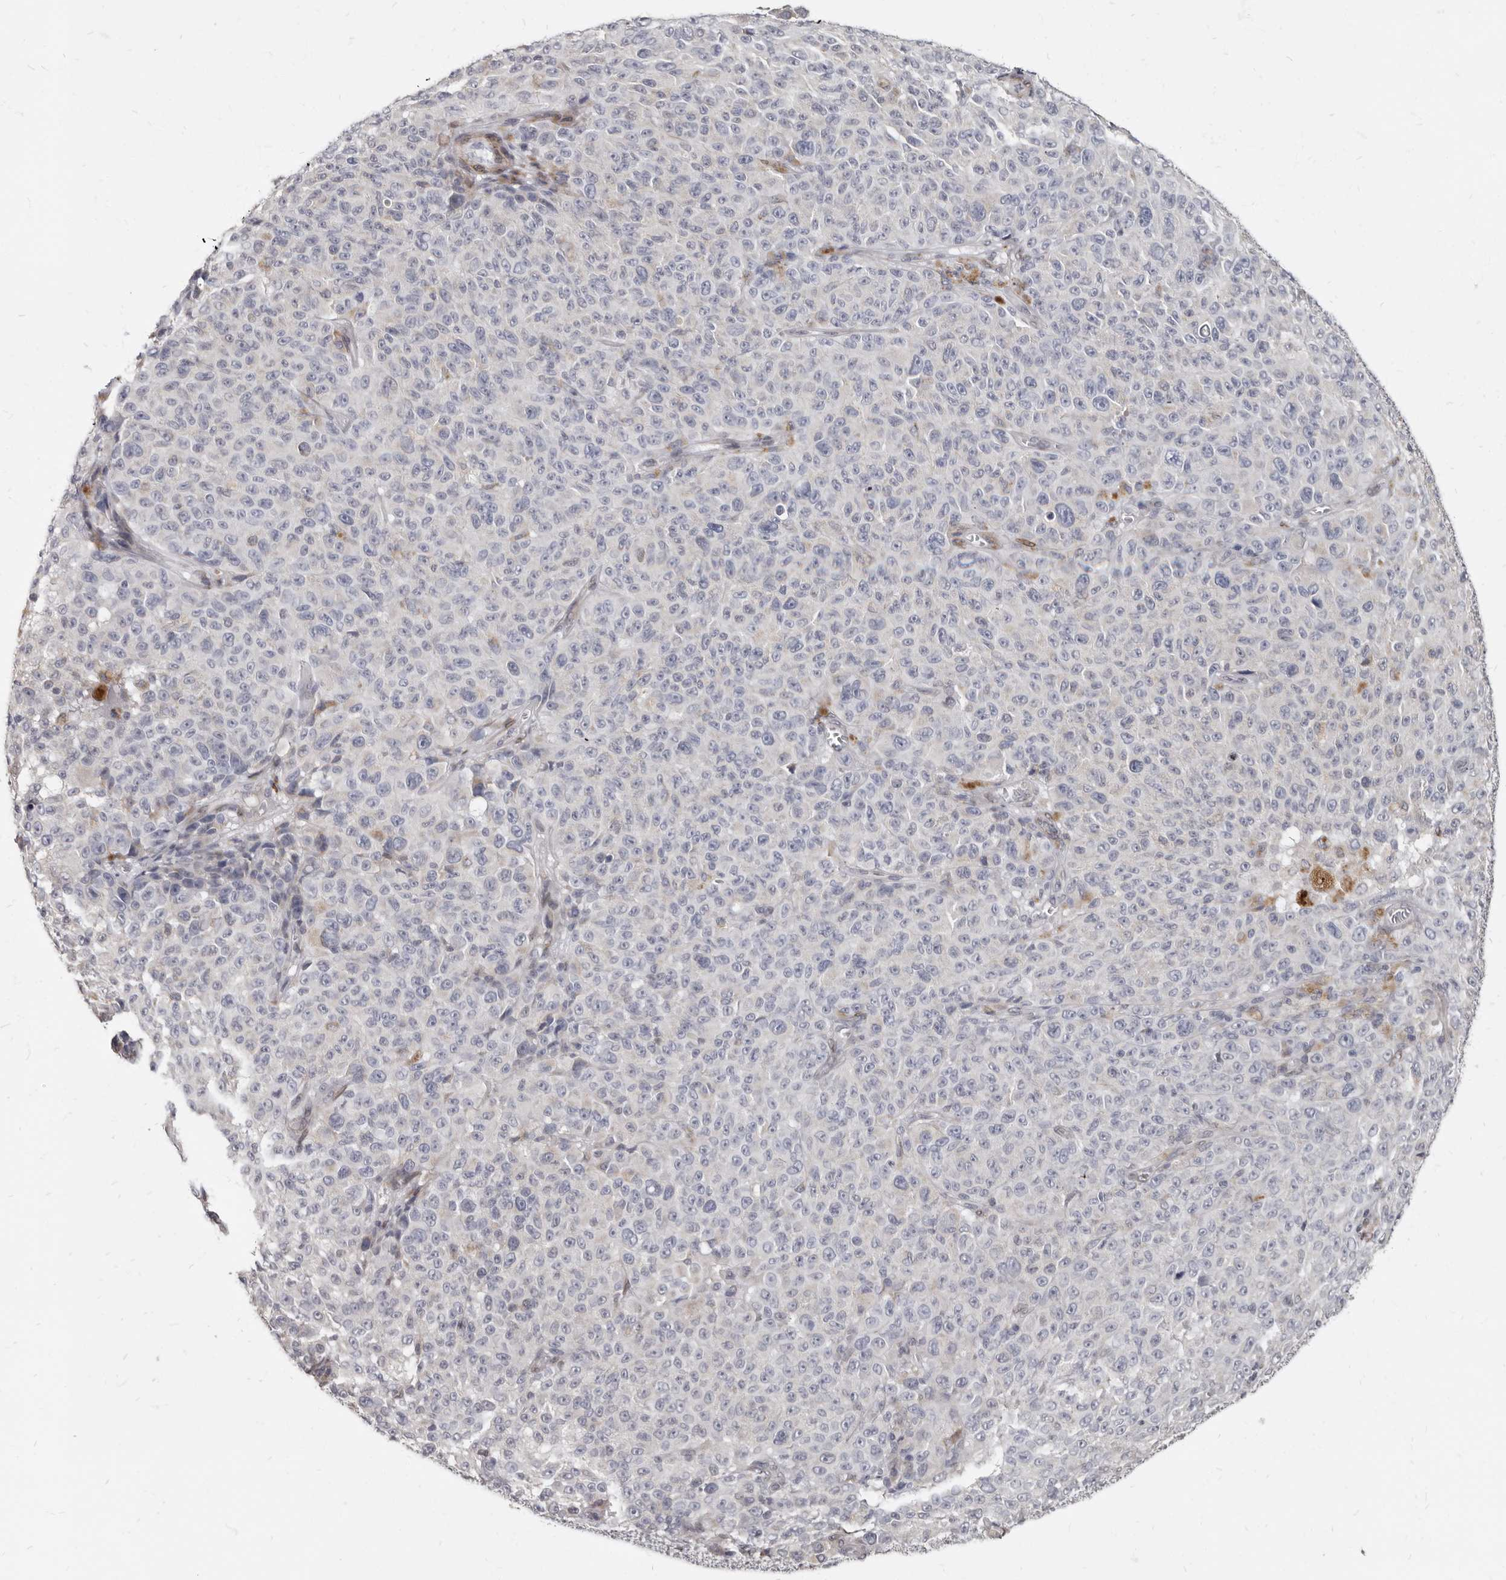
{"staining": {"intensity": "negative", "quantity": "none", "location": "none"}, "tissue": "melanoma", "cell_type": "Tumor cells", "image_type": "cancer", "snomed": [{"axis": "morphology", "description": "Malignant melanoma, NOS"}, {"axis": "topography", "description": "Skin"}], "caption": "Tumor cells are negative for brown protein staining in melanoma. (Stains: DAB immunohistochemistry (IHC) with hematoxylin counter stain, Microscopy: brightfield microscopy at high magnification).", "gene": "MRGPRF", "patient": {"sex": "female", "age": 82}}